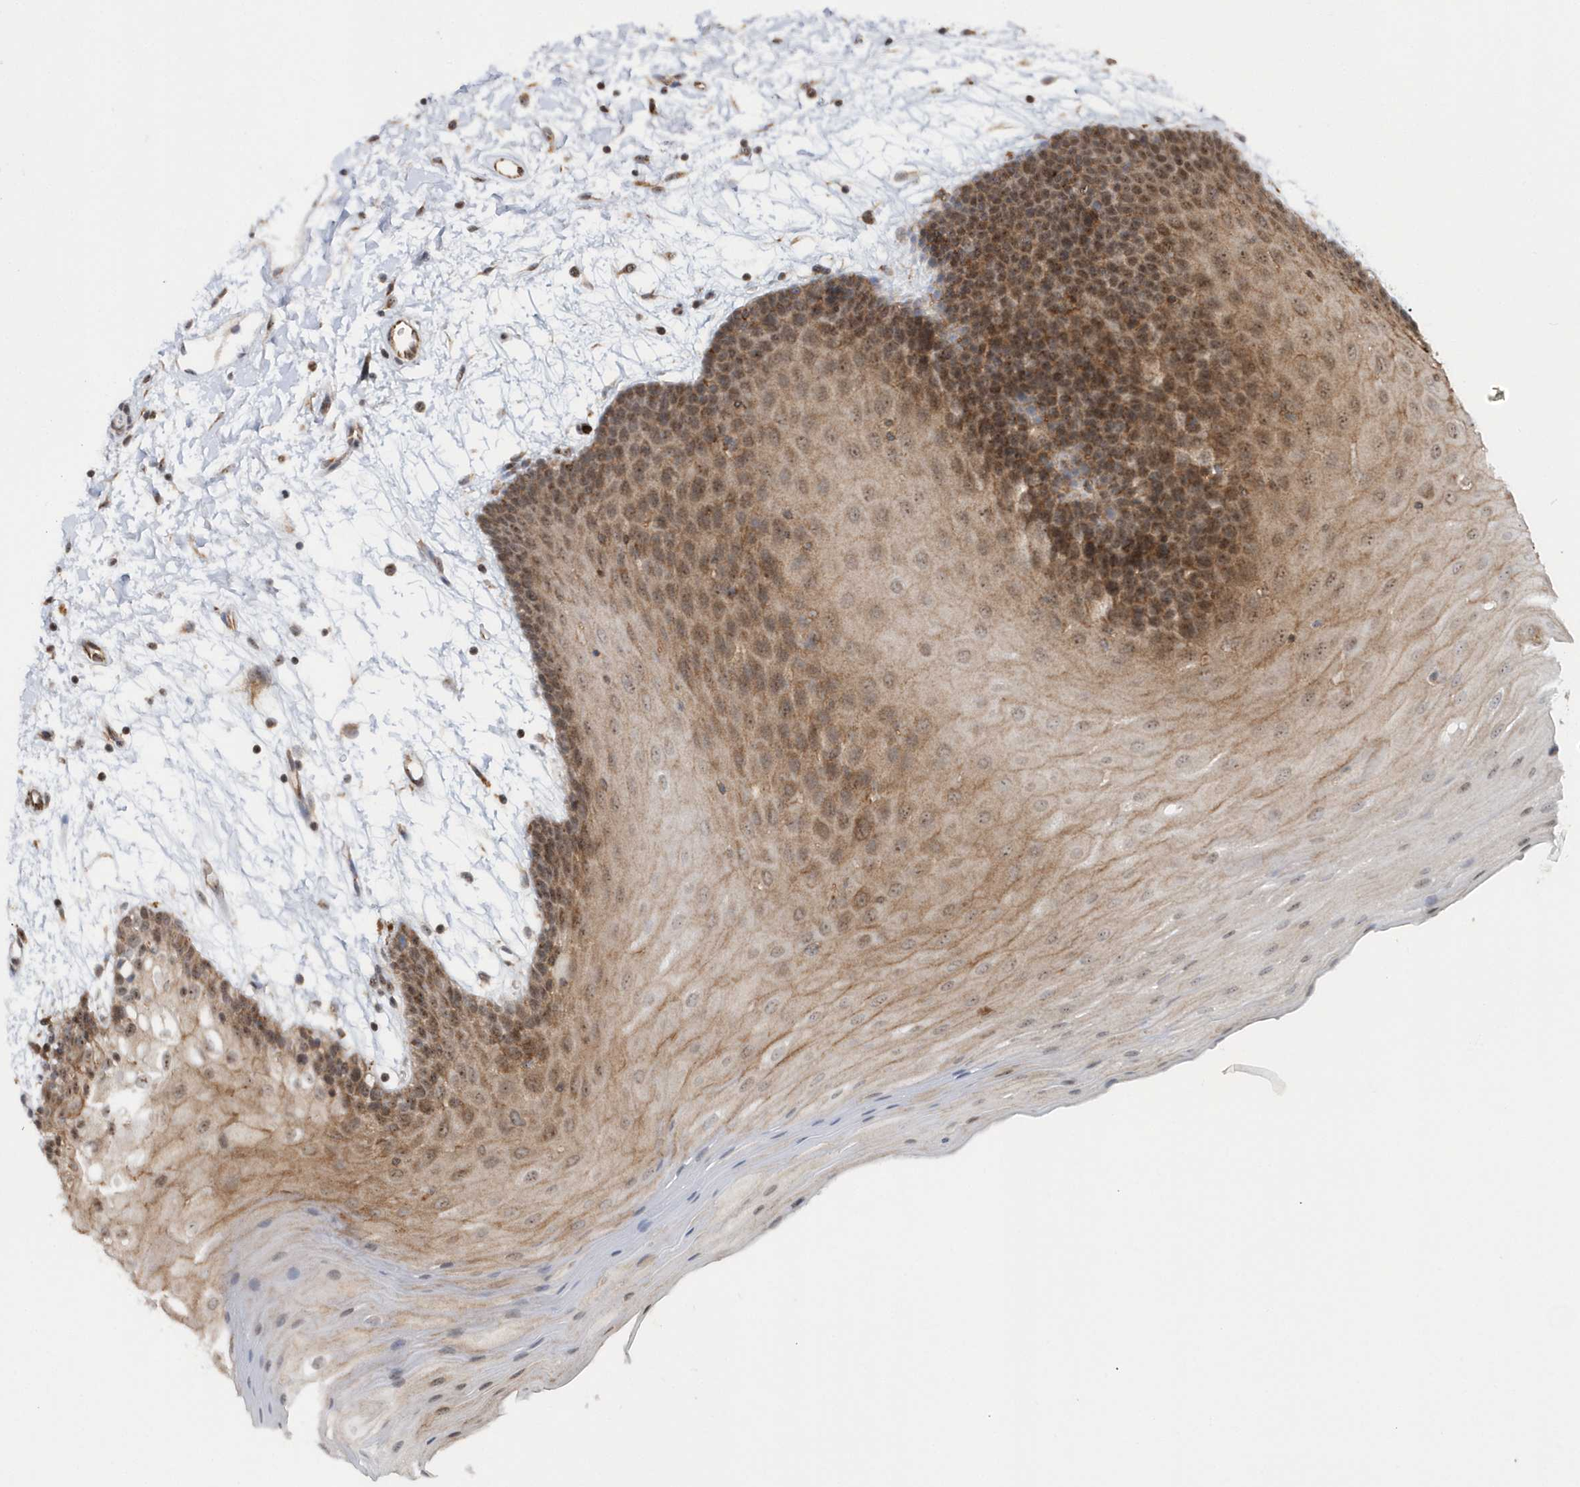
{"staining": {"intensity": "strong", "quantity": "25%-75%", "location": "cytoplasmic/membranous,nuclear"}, "tissue": "oral mucosa", "cell_type": "Squamous epithelial cells", "image_type": "normal", "snomed": [{"axis": "morphology", "description": "Normal tissue, NOS"}, {"axis": "topography", "description": "Skeletal muscle"}, {"axis": "topography", "description": "Oral tissue"}, {"axis": "topography", "description": "Salivary gland"}, {"axis": "topography", "description": "Peripheral nerve tissue"}], "caption": "This image displays benign oral mucosa stained with immunohistochemistry (IHC) to label a protein in brown. The cytoplasmic/membranous,nuclear of squamous epithelial cells show strong positivity for the protein. Nuclei are counter-stained blue.", "gene": "SOWAHB", "patient": {"sex": "male", "age": 54}}